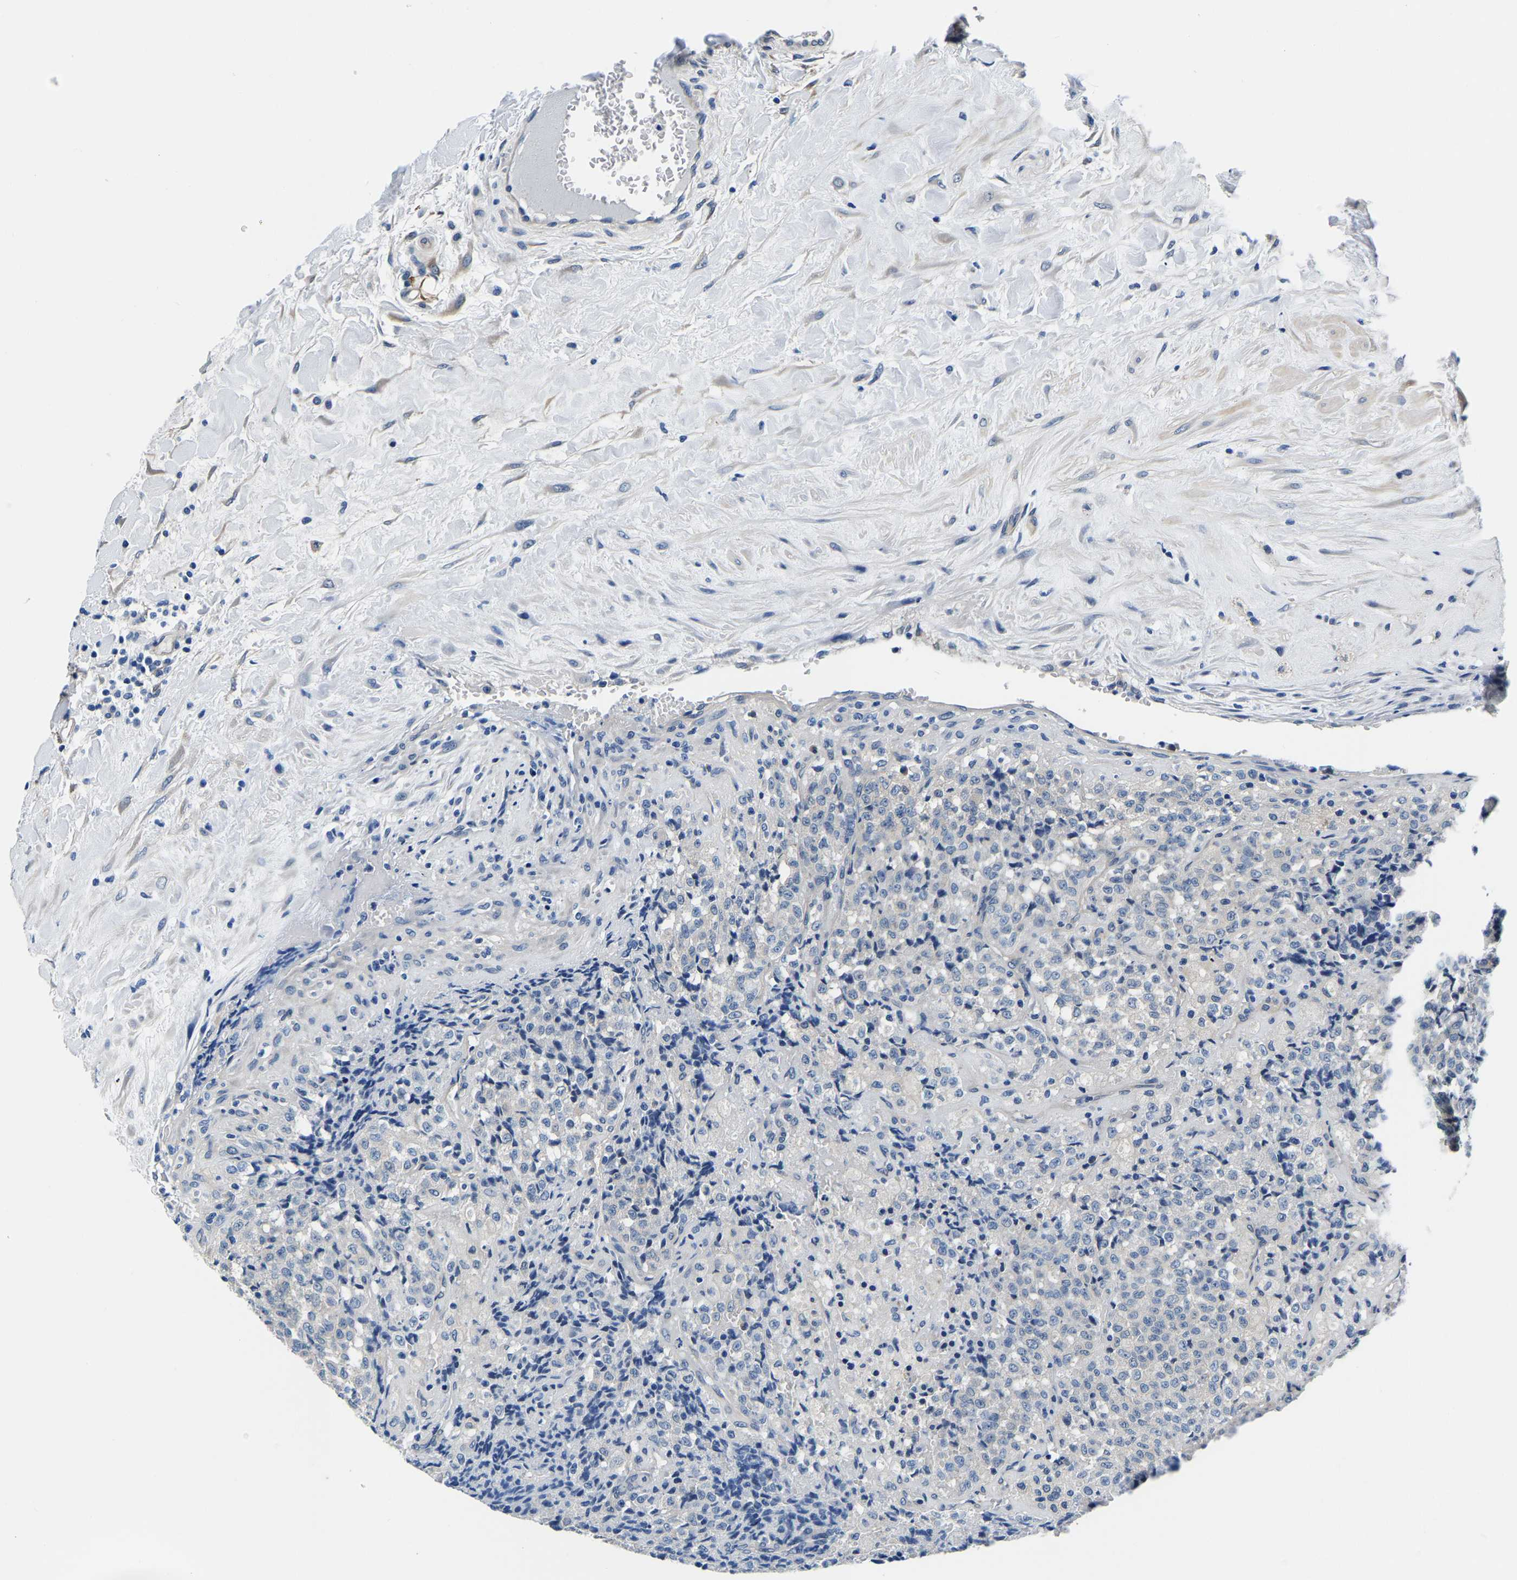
{"staining": {"intensity": "negative", "quantity": "none", "location": "none"}, "tissue": "testis cancer", "cell_type": "Tumor cells", "image_type": "cancer", "snomed": [{"axis": "morphology", "description": "Seminoma, NOS"}, {"axis": "topography", "description": "Testis"}], "caption": "Immunohistochemistry (IHC) micrograph of neoplastic tissue: human testis seminoma stained with DAB (3,3'-diaminobenzidine) demonstrates no significant protein positivity in tumor cells.", "gene": "ACO1", "patient": {"sex": "male", "age": 59}}